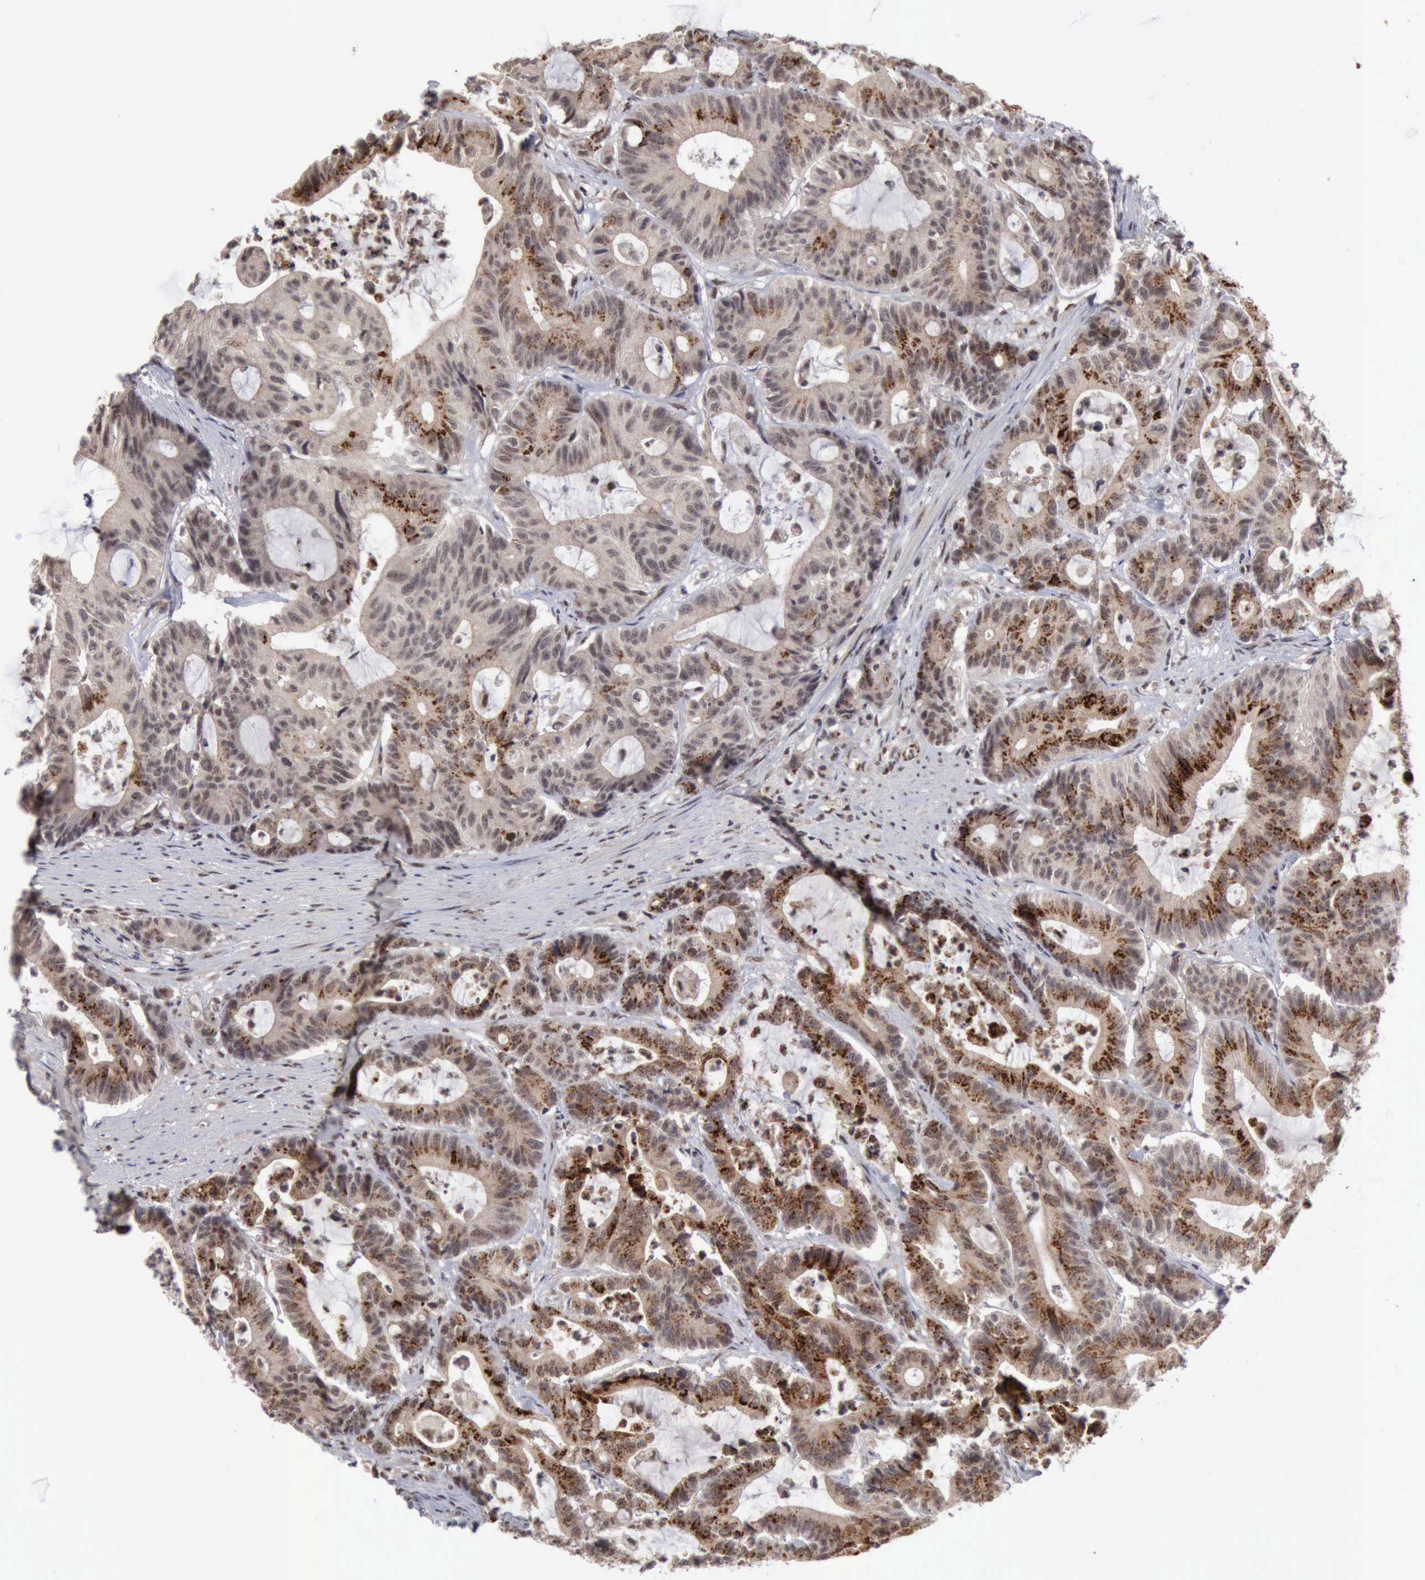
{"staining": {"intensity": "moderate", "quantity": "25%-75%", "location": "cytoplasmic/membranous"}, "tissue": "colorectal cancer", "cell_type": "Tumor cells", "image_type": "cancer", "snomed": [{"axis": "morphology", "description": "Adenocarcinoma, NOS"}, {"axis": "topography", "description": "Colon"}], "caption": "Protein staining of colorectal adenocarcinoma tissue displays moderate cytoplasmic/membranous positivity in approximately 25%-75% of tumor cells.", "gene": "CDKN2A", "patient": {"sex": "female", "age": 84}}